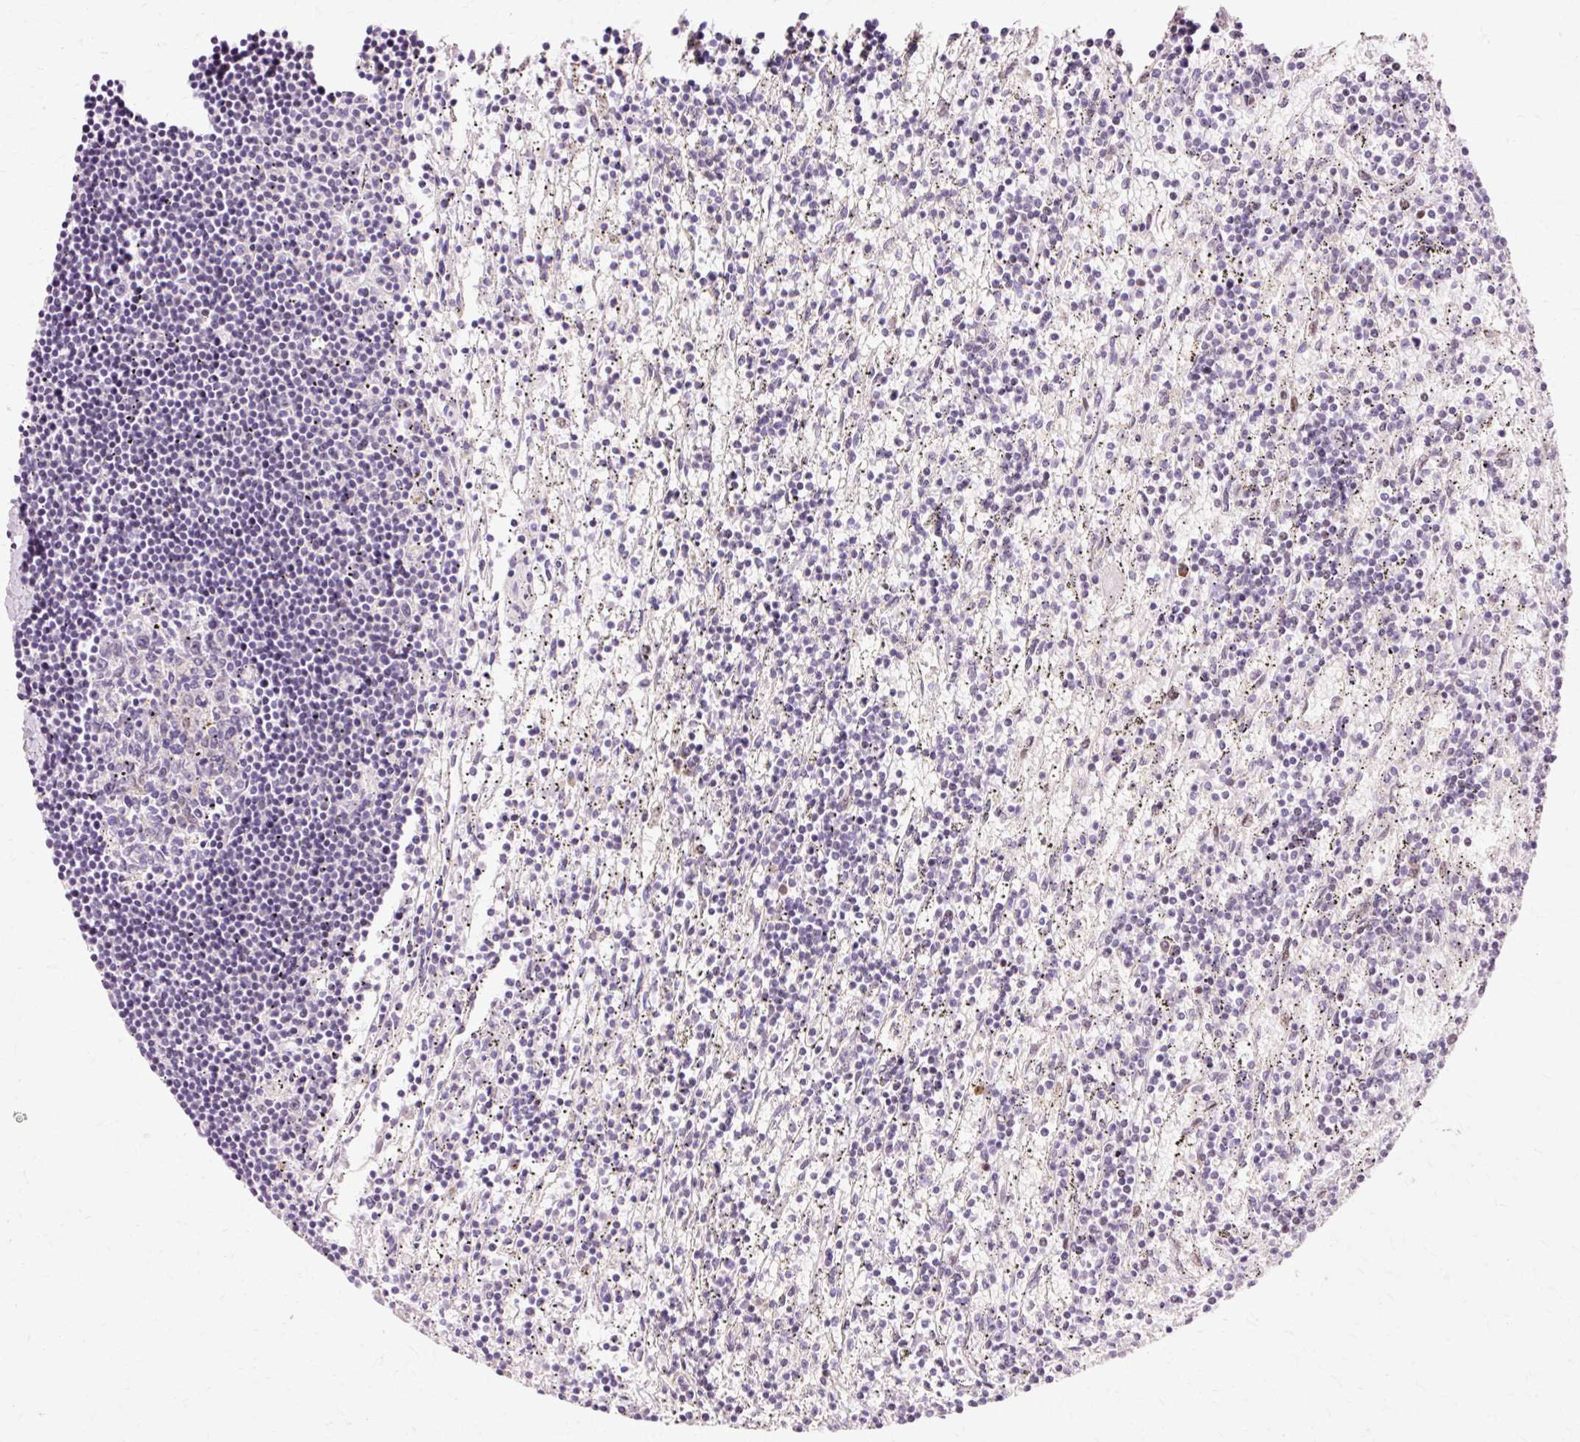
{"staining": {"intensity": "negative", "quantity": "none", "location": "none"}, "tissue": "lymphoma", "cell_type": "Tumor cells", "image_type": "cancer", "snomed": [{"axis": "morphology", "description": "Malignant lymphoma, non-Hodgkin's type, Low grade"}, {"axis": "topography", "description": "Spleen"}], "caption": "Immunohistochemistry (IHC) histopathology image of human low-grade malignant lymphoma, non-Hodgkin's type stained for a protein (brown), which shows no positivity in tumor cells.", "gene": "MACROD2", "patient": {"sex": "male", "age": 76}}